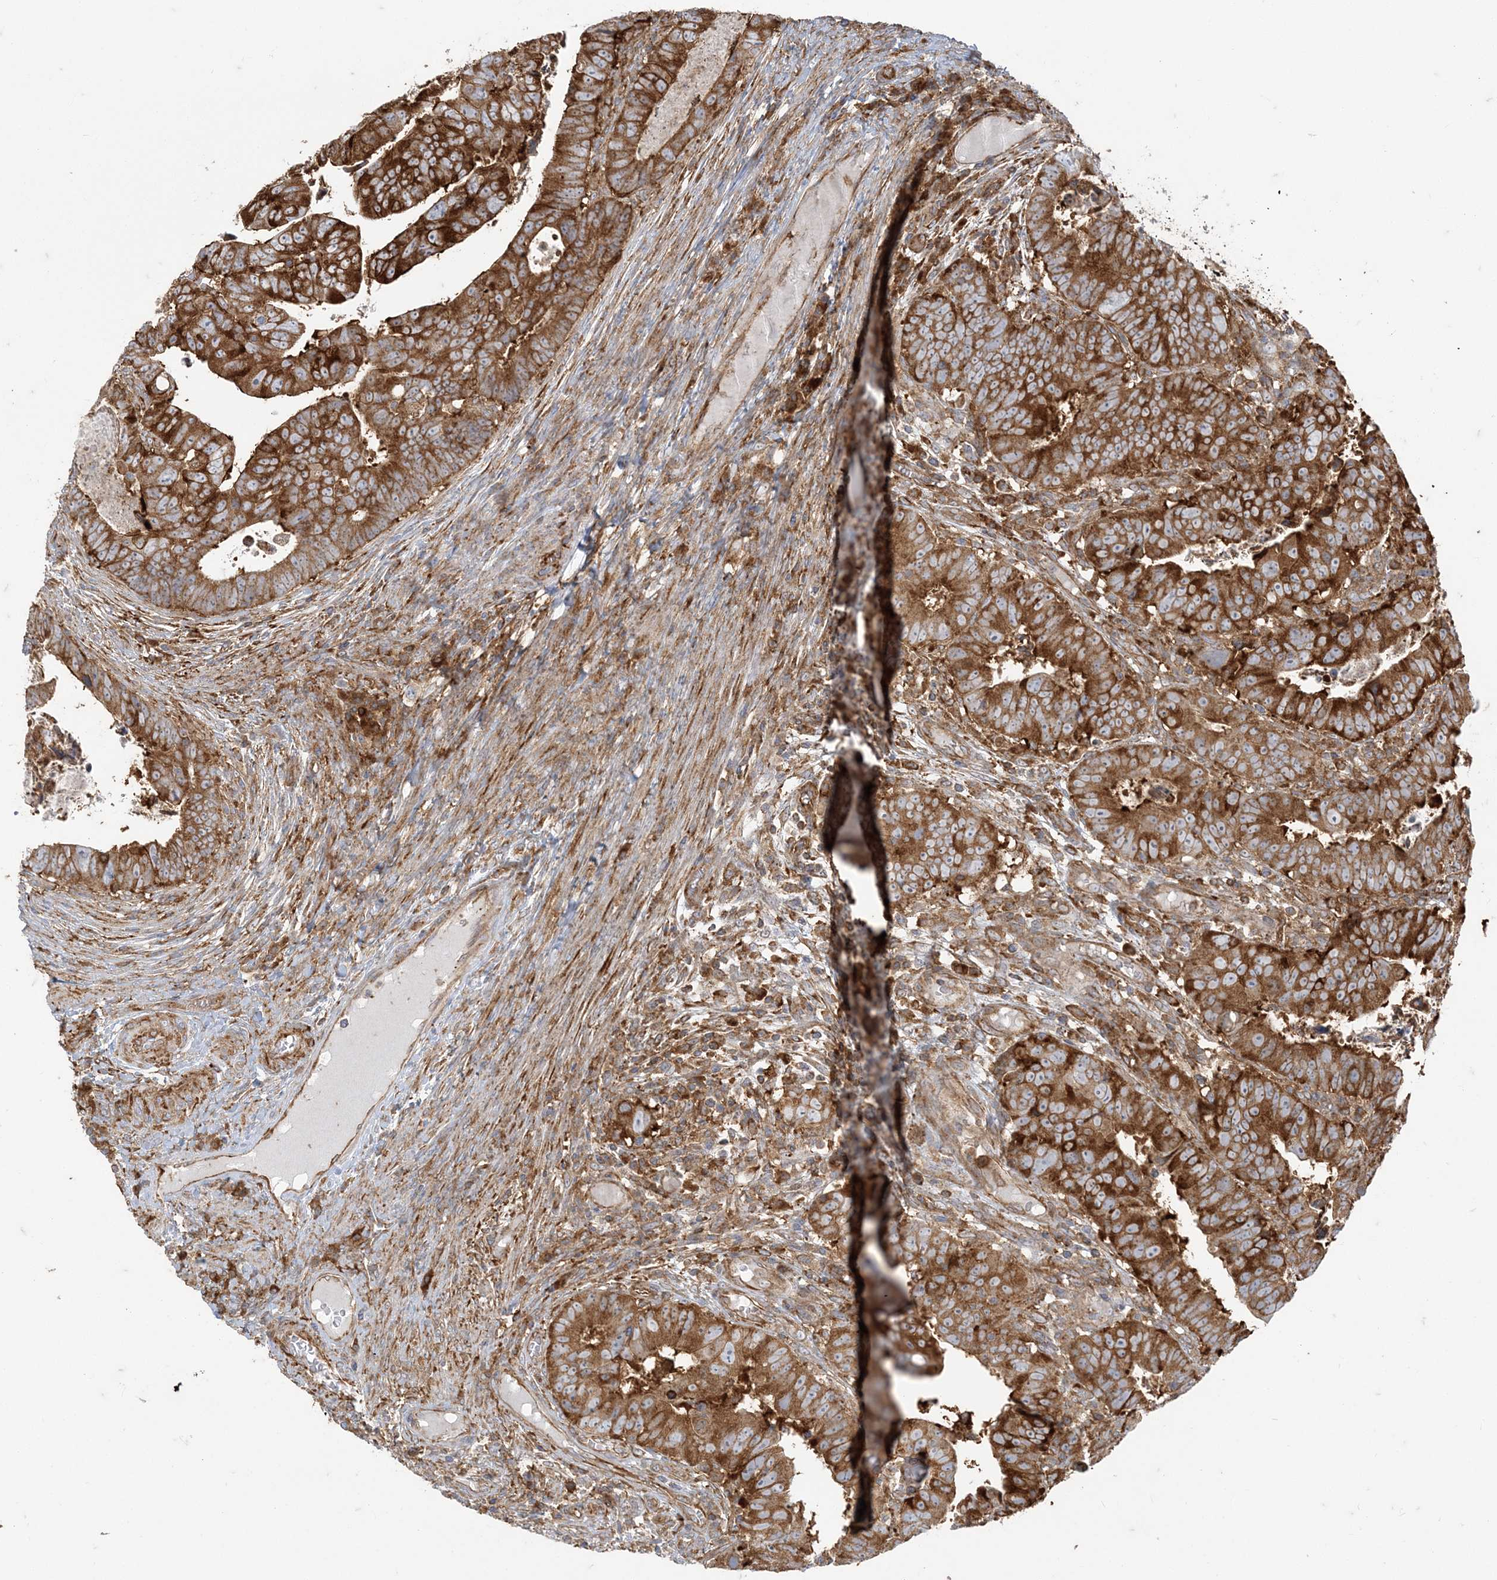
{"staining": {"intensity": "strong", "quantity": ">75%", "location": "cytoplasmic/membranous"}, "tissue": "colorectal cancer", "cell_type": "Tumor cells", "image_type": "cancer", "snomed": [{"axis": "morphology", "description": "Normal tissue, NOS"}, {"axis": "morphology", "description": "Adenocarcinoma, NOS"}, {"axis": "topography", "description": "Rectum"}], "caption": "Strong cytoplasmic/membranous positivity for a protein is appreciated in approximately >75% of tumor cells of adenocarcinoma (colorectal) using IHC.", "gene": "DERL3", "patient": {"sex": "female", "age": 65}}